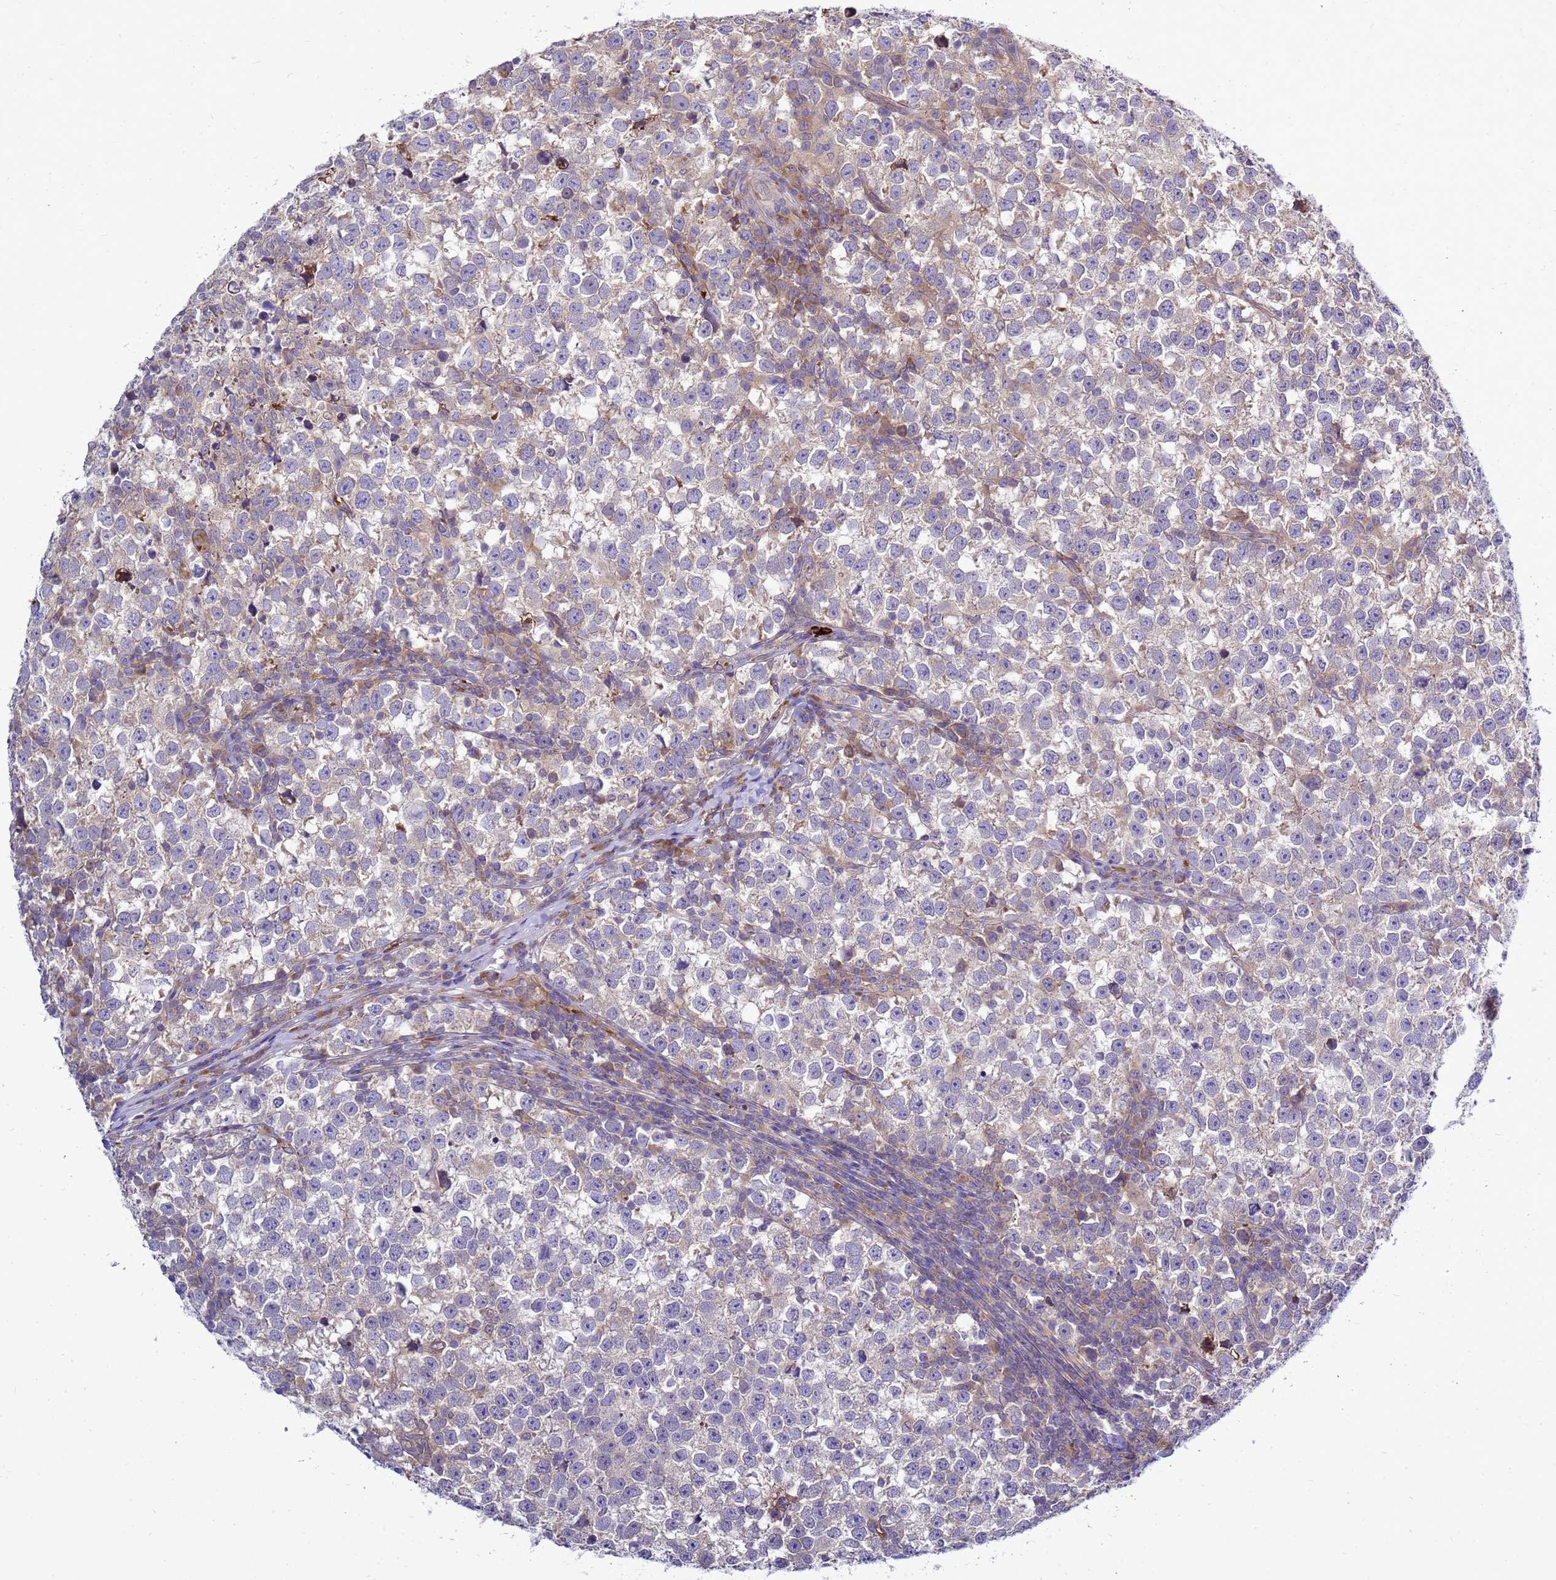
{"staining": {"intensity": "negative", "quantity": "none", "location": "none"}, "tissue": "testis cancer", "cell_type": "Tumor cells", "image_type": "cancer", "snomed": [{"axis": "morphology", "description": "Normal tissue, NOS"}, {"axis": "morphology", "description": "Seminoma, NOS"}, {"axis": "topography", "description": "Testis"}], "caption": "Tumor cells show no significant positivity in seminoma (testis). (DAB (3,3'-diaminobenzidine) IHC with hematoxylin counter stain).", "gene": "MON1B", "patient": {"sex": "male", "age": 43}}